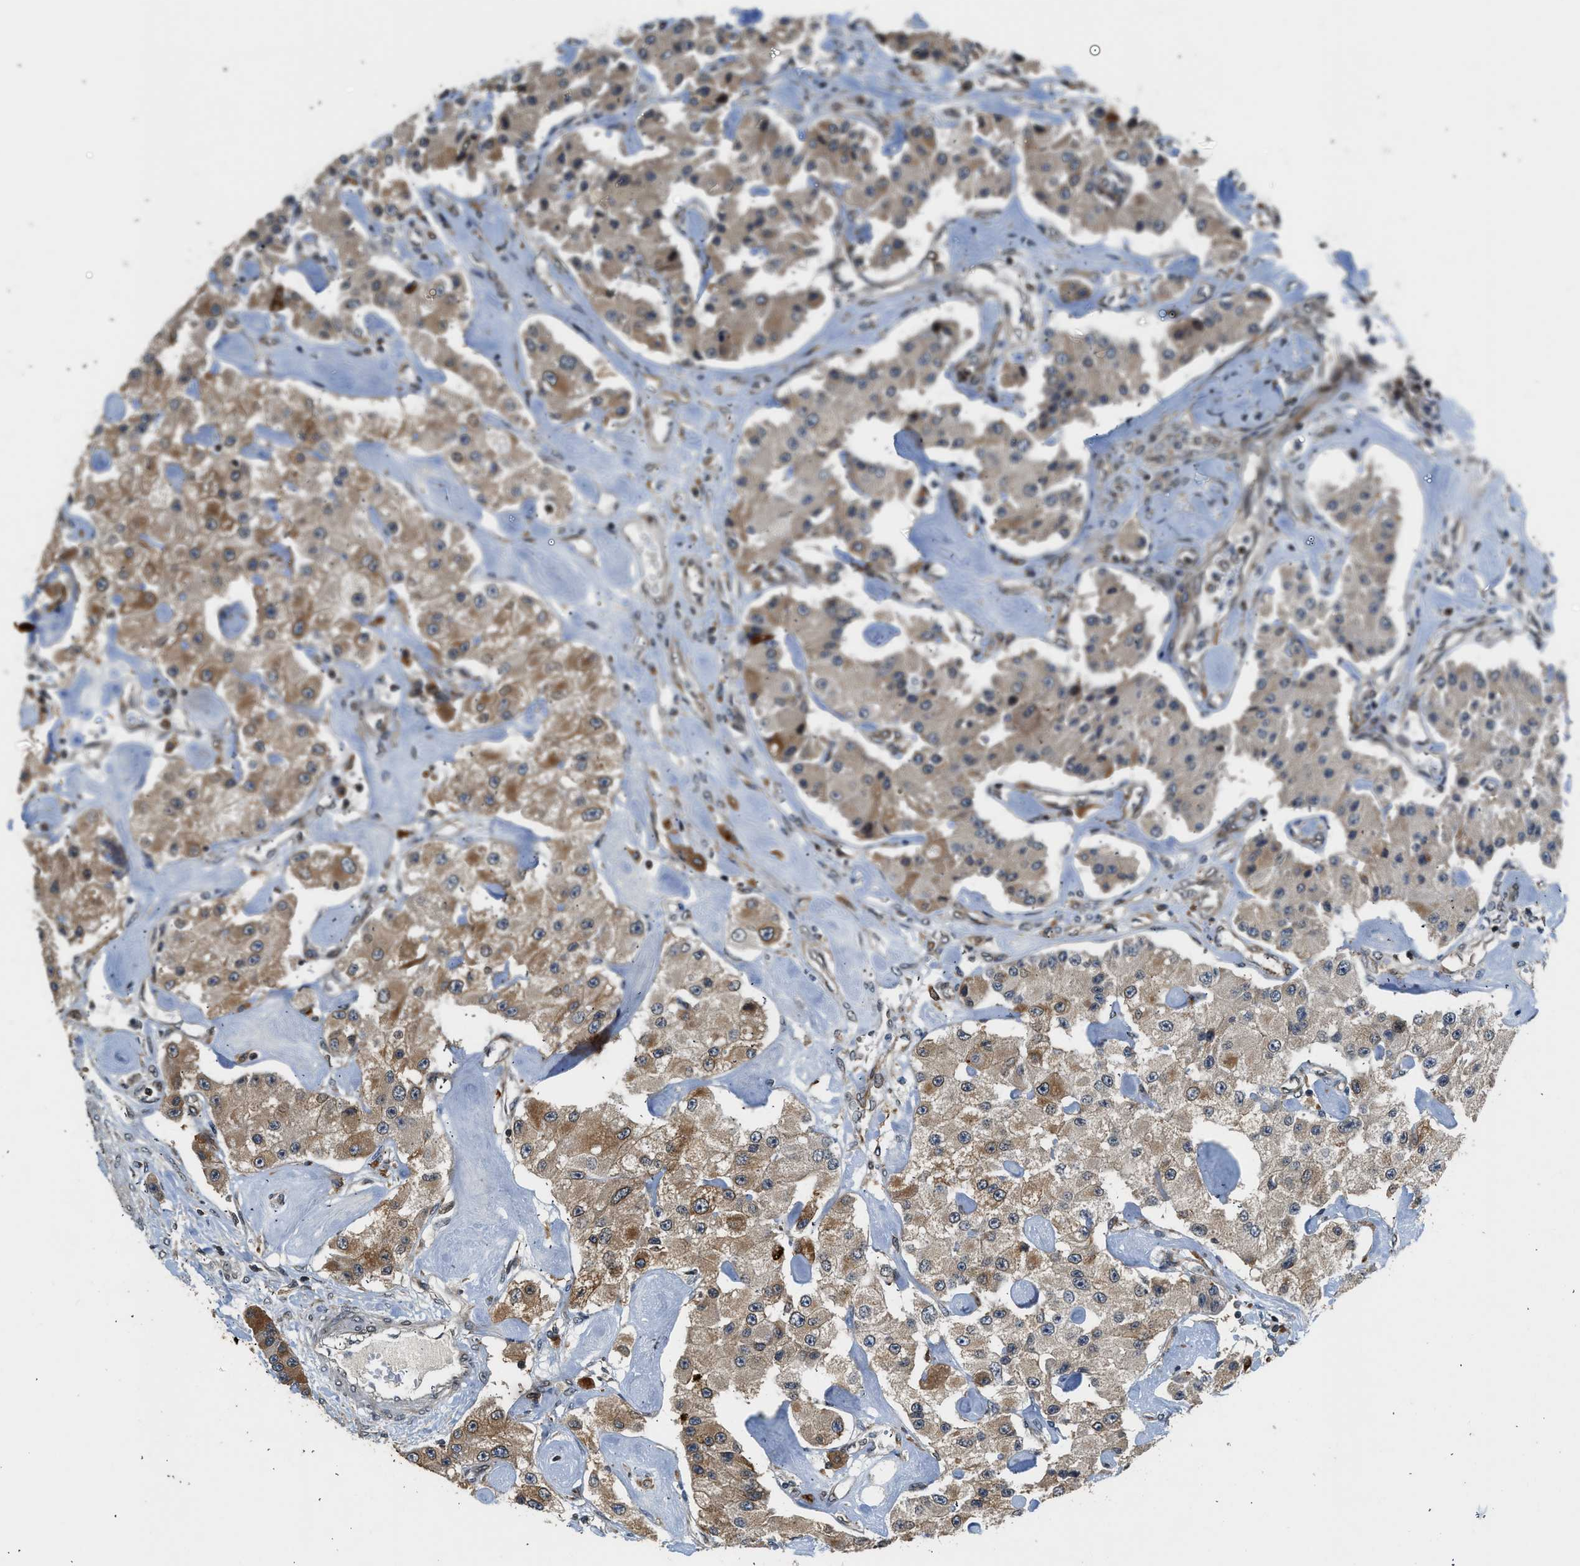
{"staining": {"intensity": "moderate", "quantity": ">75%", "location": "cytoplasmic/membranous"}, "tissue": "carcinoid", "cell_type": "Tumor cells", "image_type": "cancer", "snomed": [{"axis": "morphology", "description": "Carcinoid, malignant, NOS"}, {"axis": "topography", "description": "Pancreas"}], "caption": "Immunohistochemistry (IHC) (DAB (3,3'-diaminobenzidine)) staining of human carcinoid demonstrates moderate cytoplasmic/membranous protein positivity in about >75% of tumor cells.", "gene": "RETREG3", "patient": {"sex": "male", "age": 41}}